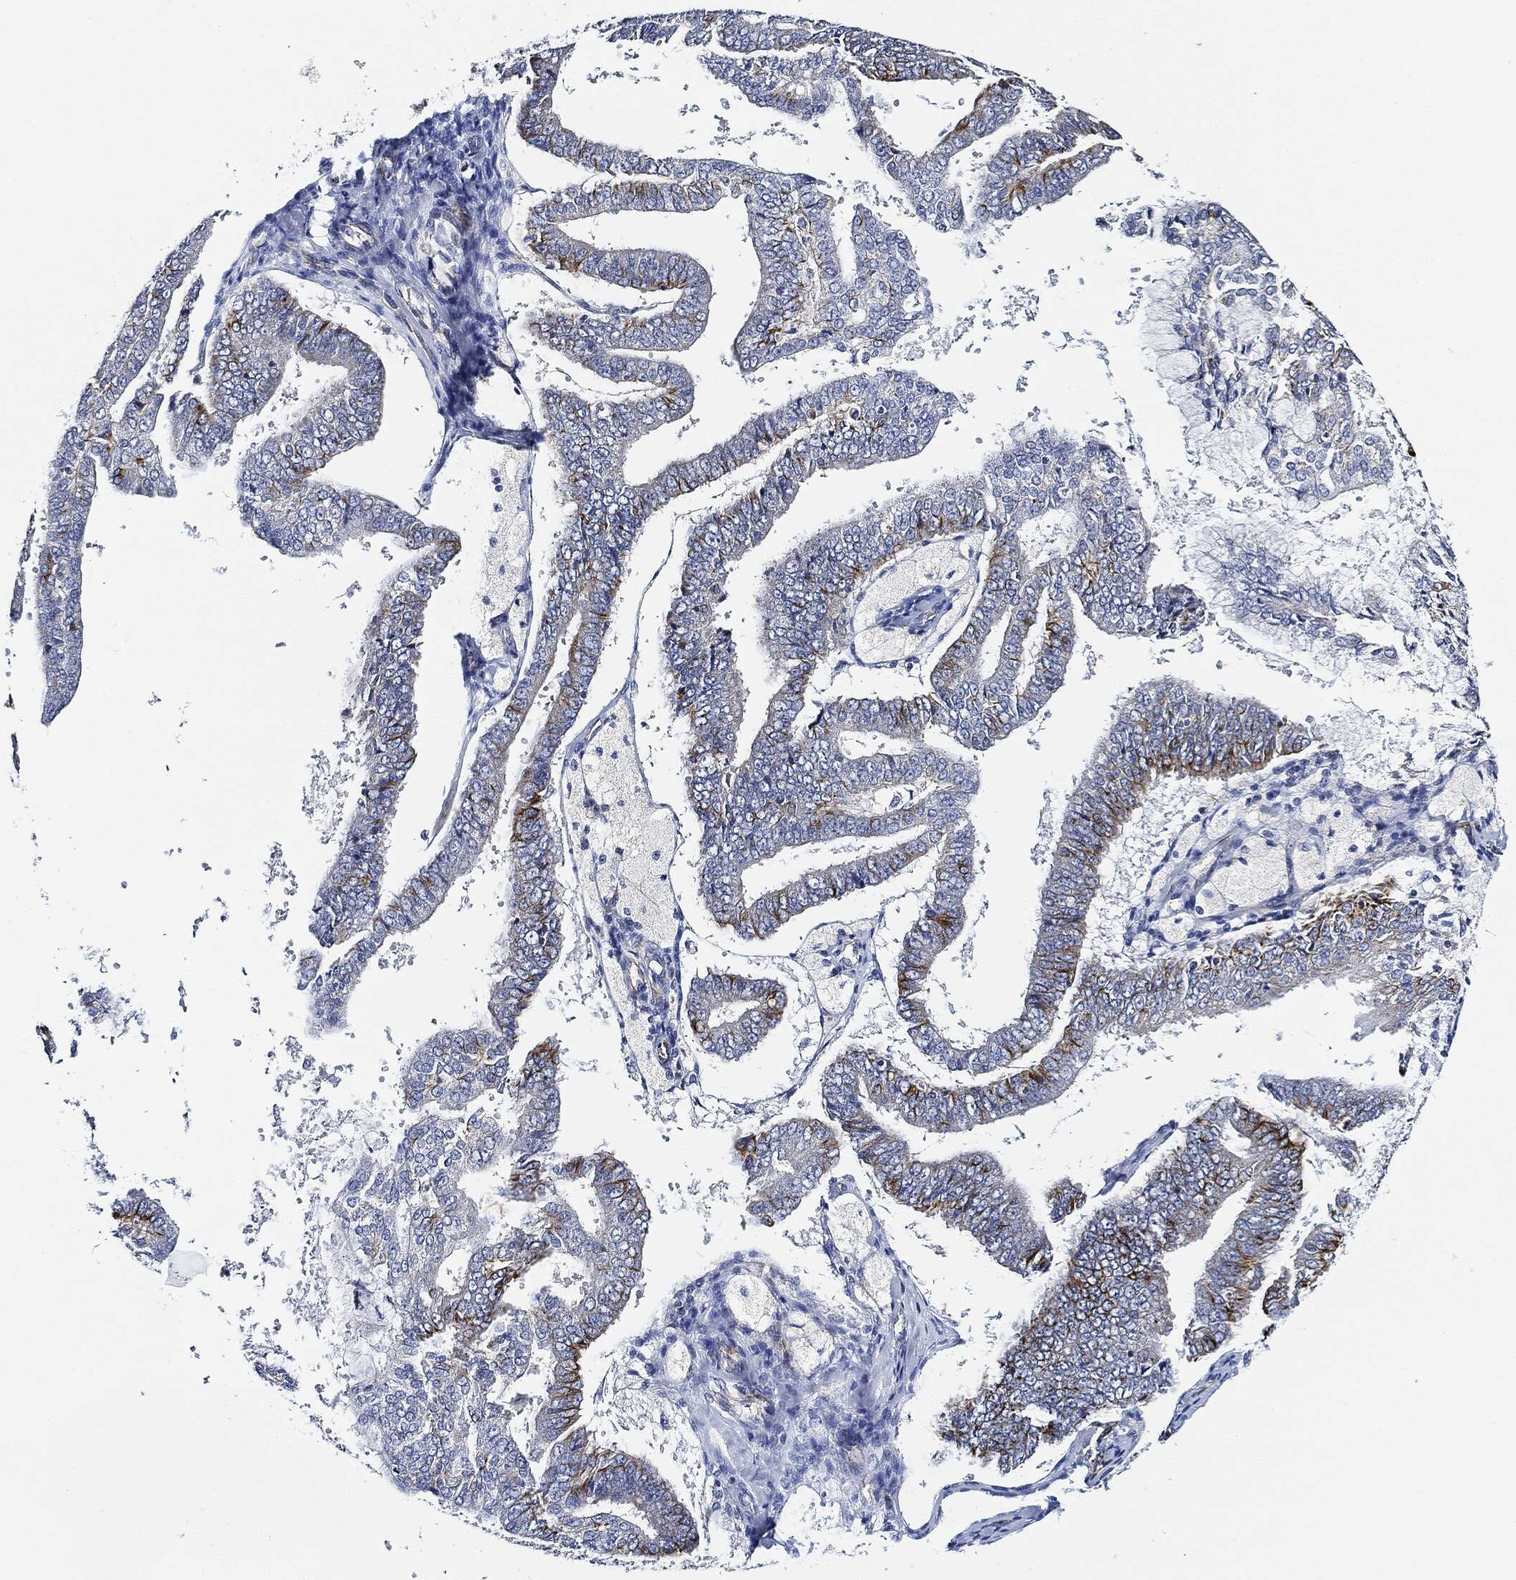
{"staining": {"intensity": "strong", "quantity": "<25%", "location": "cytoplasmic/membranous"}, "tissue": "endometrial cancer", "cell_type": "Tumor cells", "image_type": "cancer", "snomed": [{"axis": "morphology", "description": "Adenocarcinoma, NOS"}, {"axis": "topography", "description": "Endometrium"}], "caption": "Strong cytoplasmic/membranous expression for a protein is seen in about <25% of tumor cells of endometrial adenocarcinoma using immunohistochemistry (IHC).", "gene": "THSD1", "patient": {"sex": "female", "age": 63}}